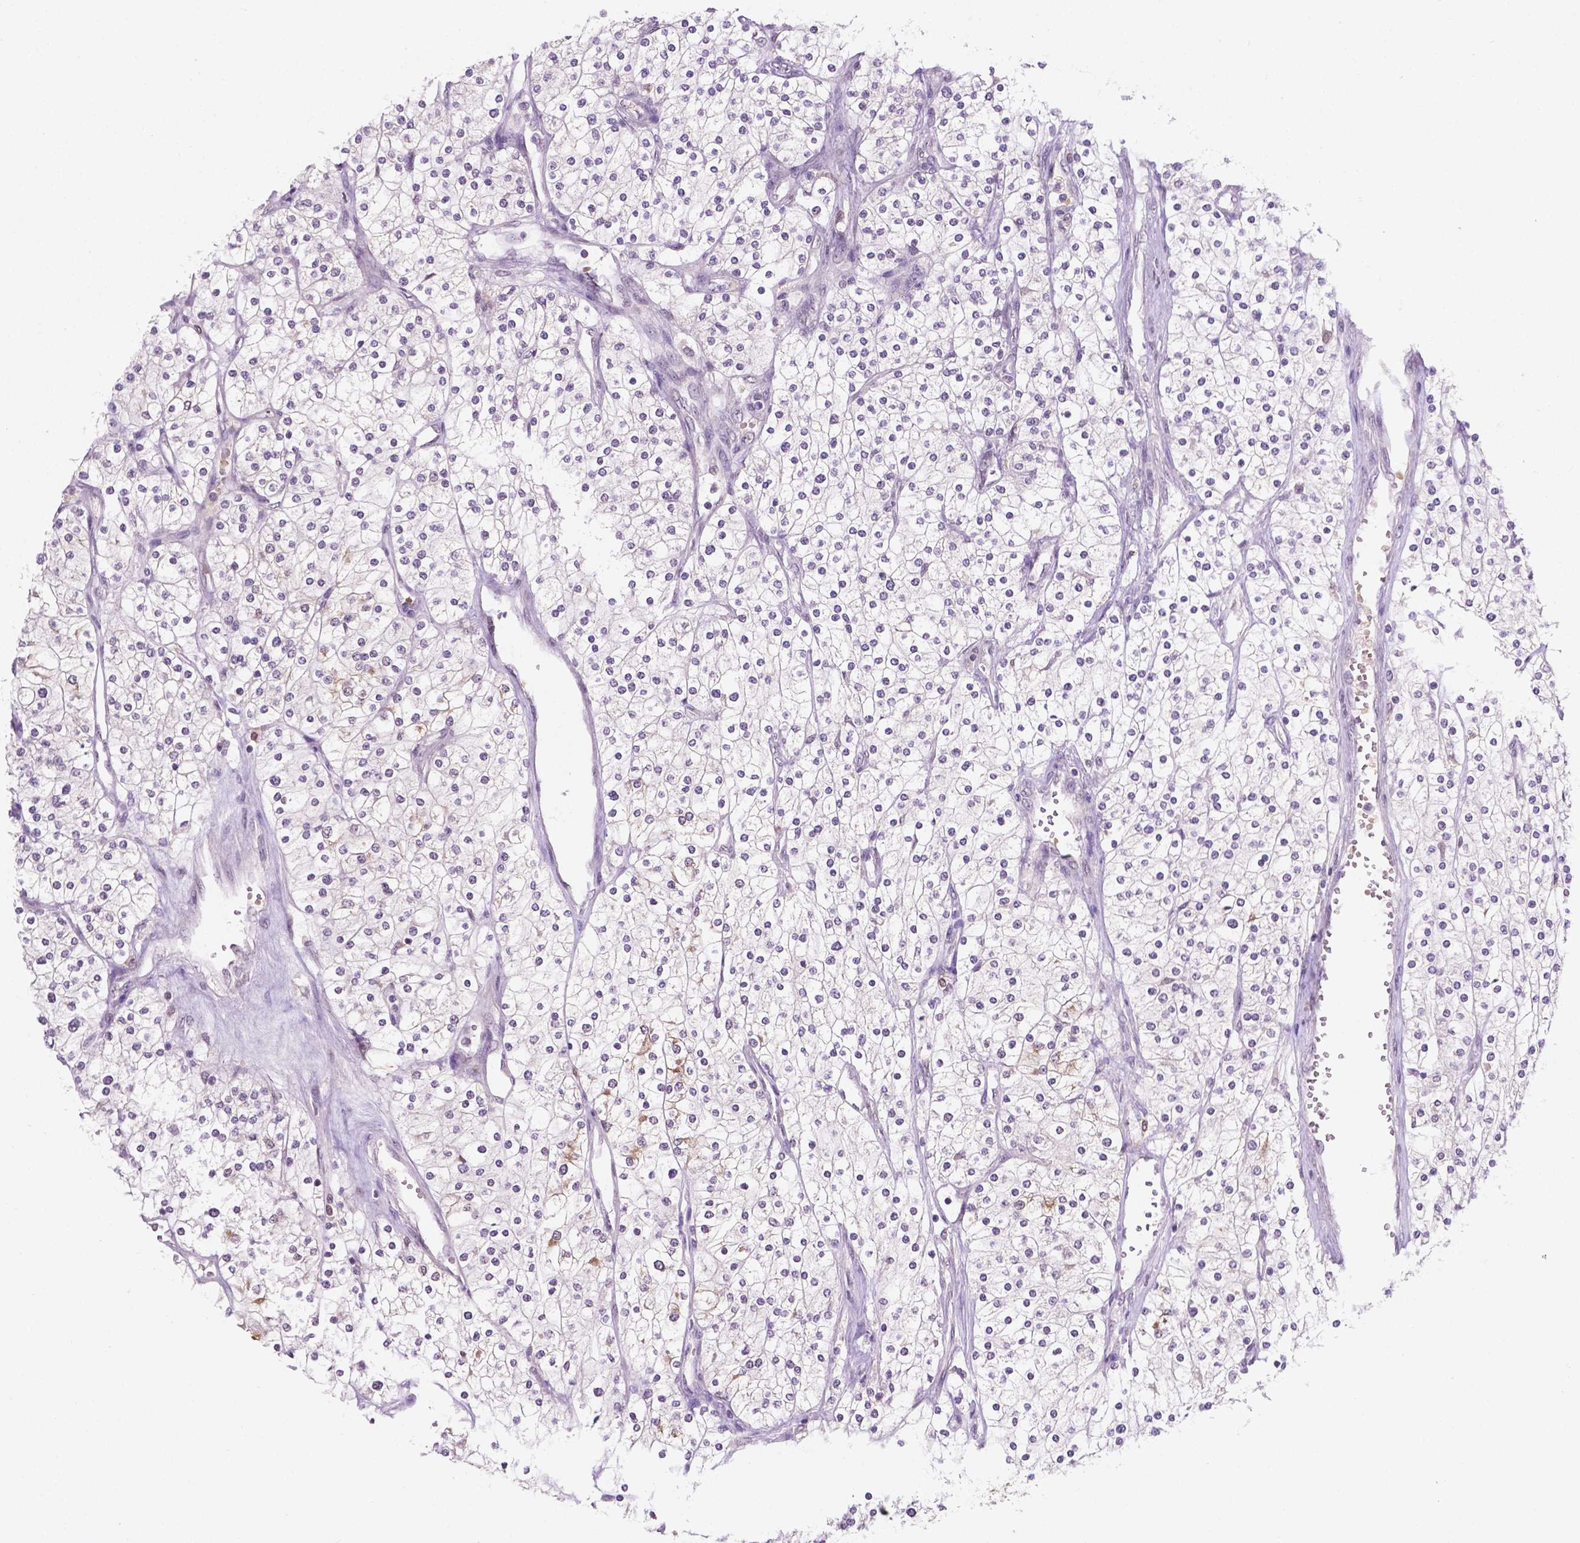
{"staining": {"intensity": "negative", "quantity": "none", "location": "none"}, "tissue": "renal cancer", "cell_type": "Tumor cells", "image_type": "cancer", "snomed": [{"axis": "morphology", "description": "Adenocarcinoma, NOS"}, {"axis": "topography", "description": "Kidney"}], "caption": "This is an IHC photomicrograph of human renal adenocarcinoma. There is no positivity in tumor cells.", "gene": "SHLD3", "patient": {"sex": "male", "age": 80}}